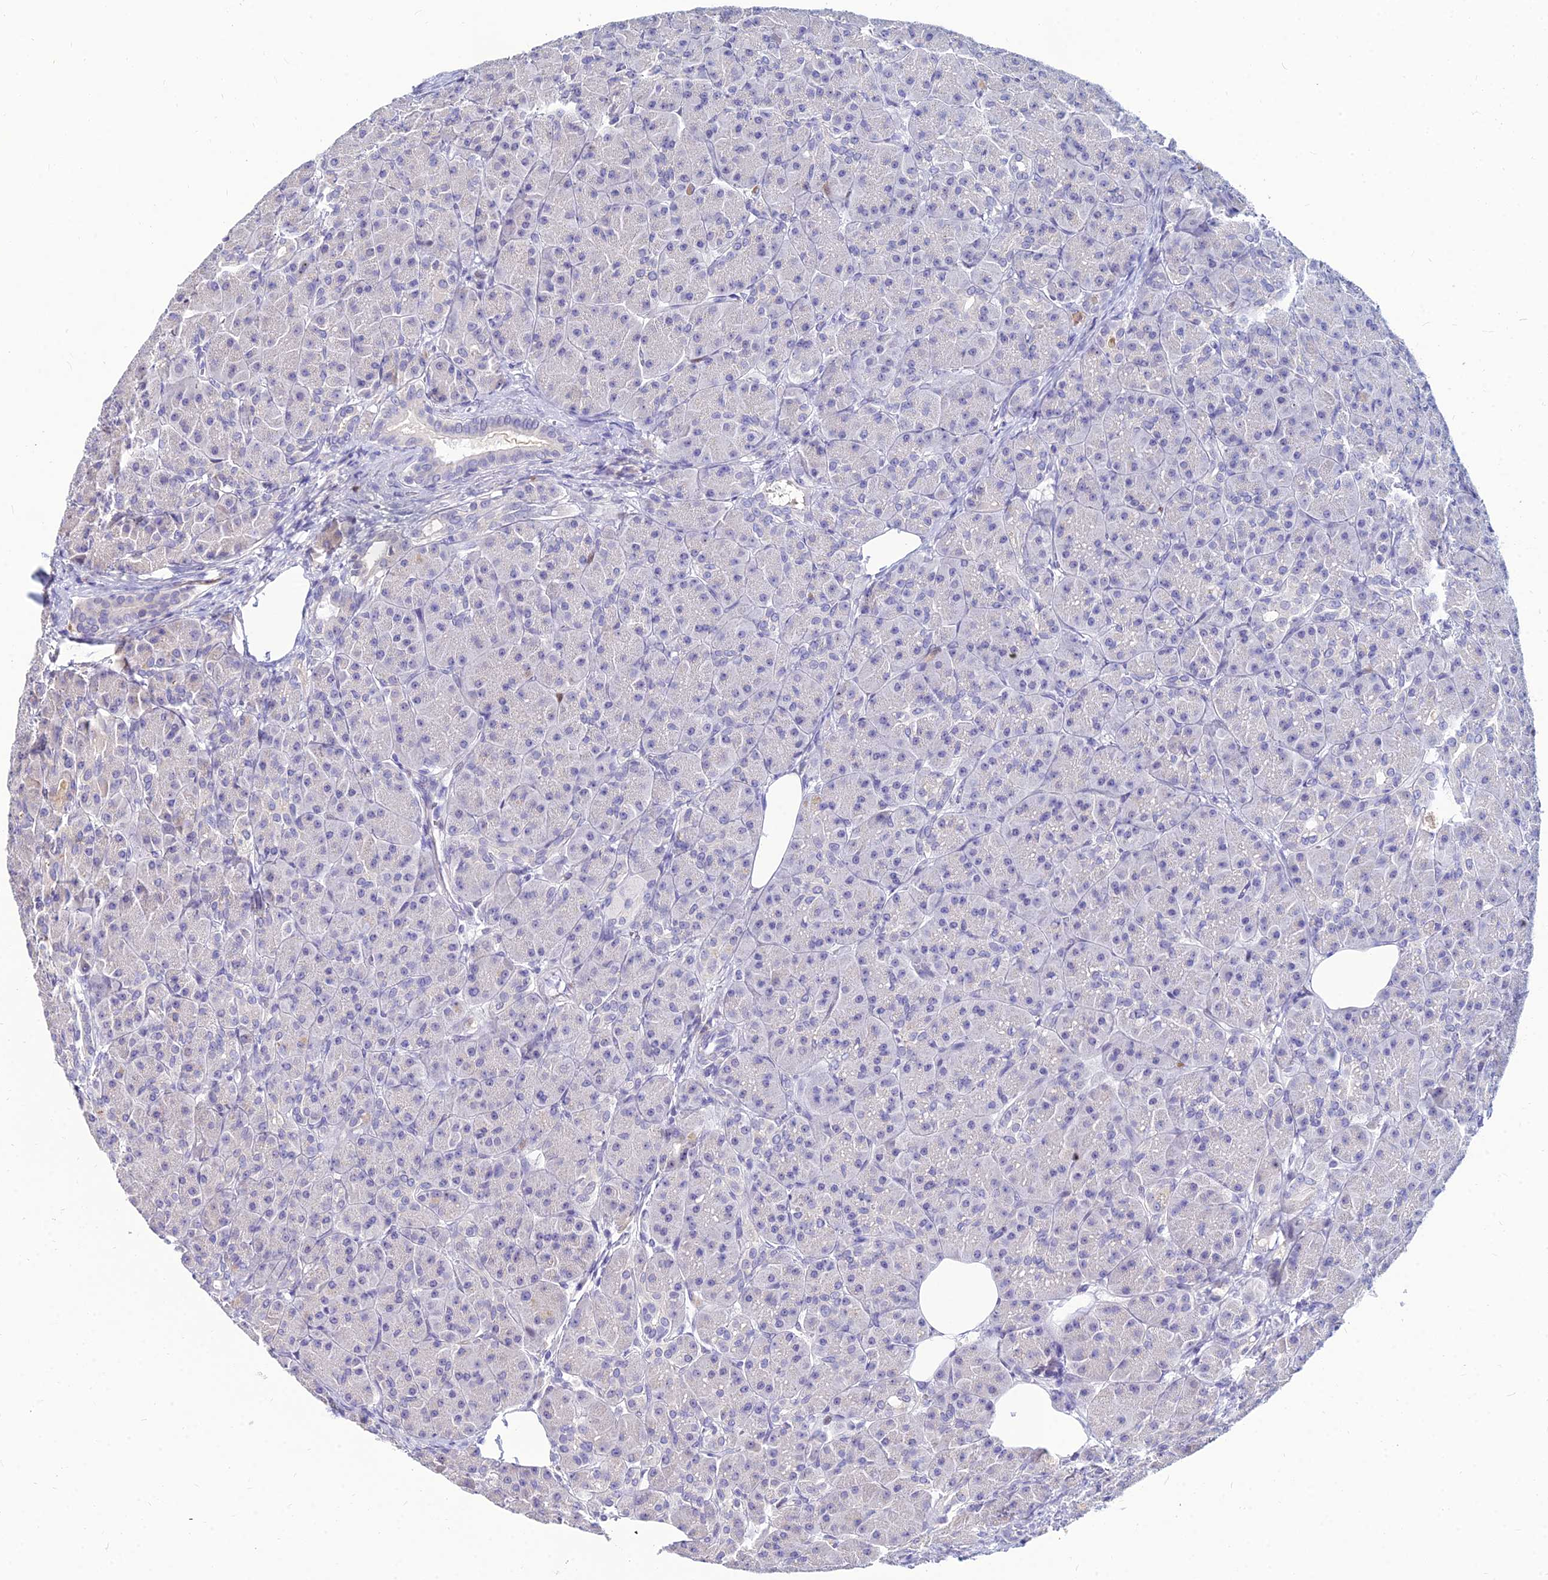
{"staining": {"intensity": "negative", "quantity": "none", "location": "none"}, "tissue": "pancreas", "cell_type": "Exocrine glandular cells", "image_type": "normal", "snomed": [{"axis": "morphology", "description": "Normal tissue, NOS"}, {"axis": "topography", "description": "Pancreas"}], "caption": "Pancreas stained for a protein using immunohistochemistry (IHC) displays no staining exocrine glandular cells.", "gene": "GOLGA6A", "patient": {"sex": "male", "age": 63}}